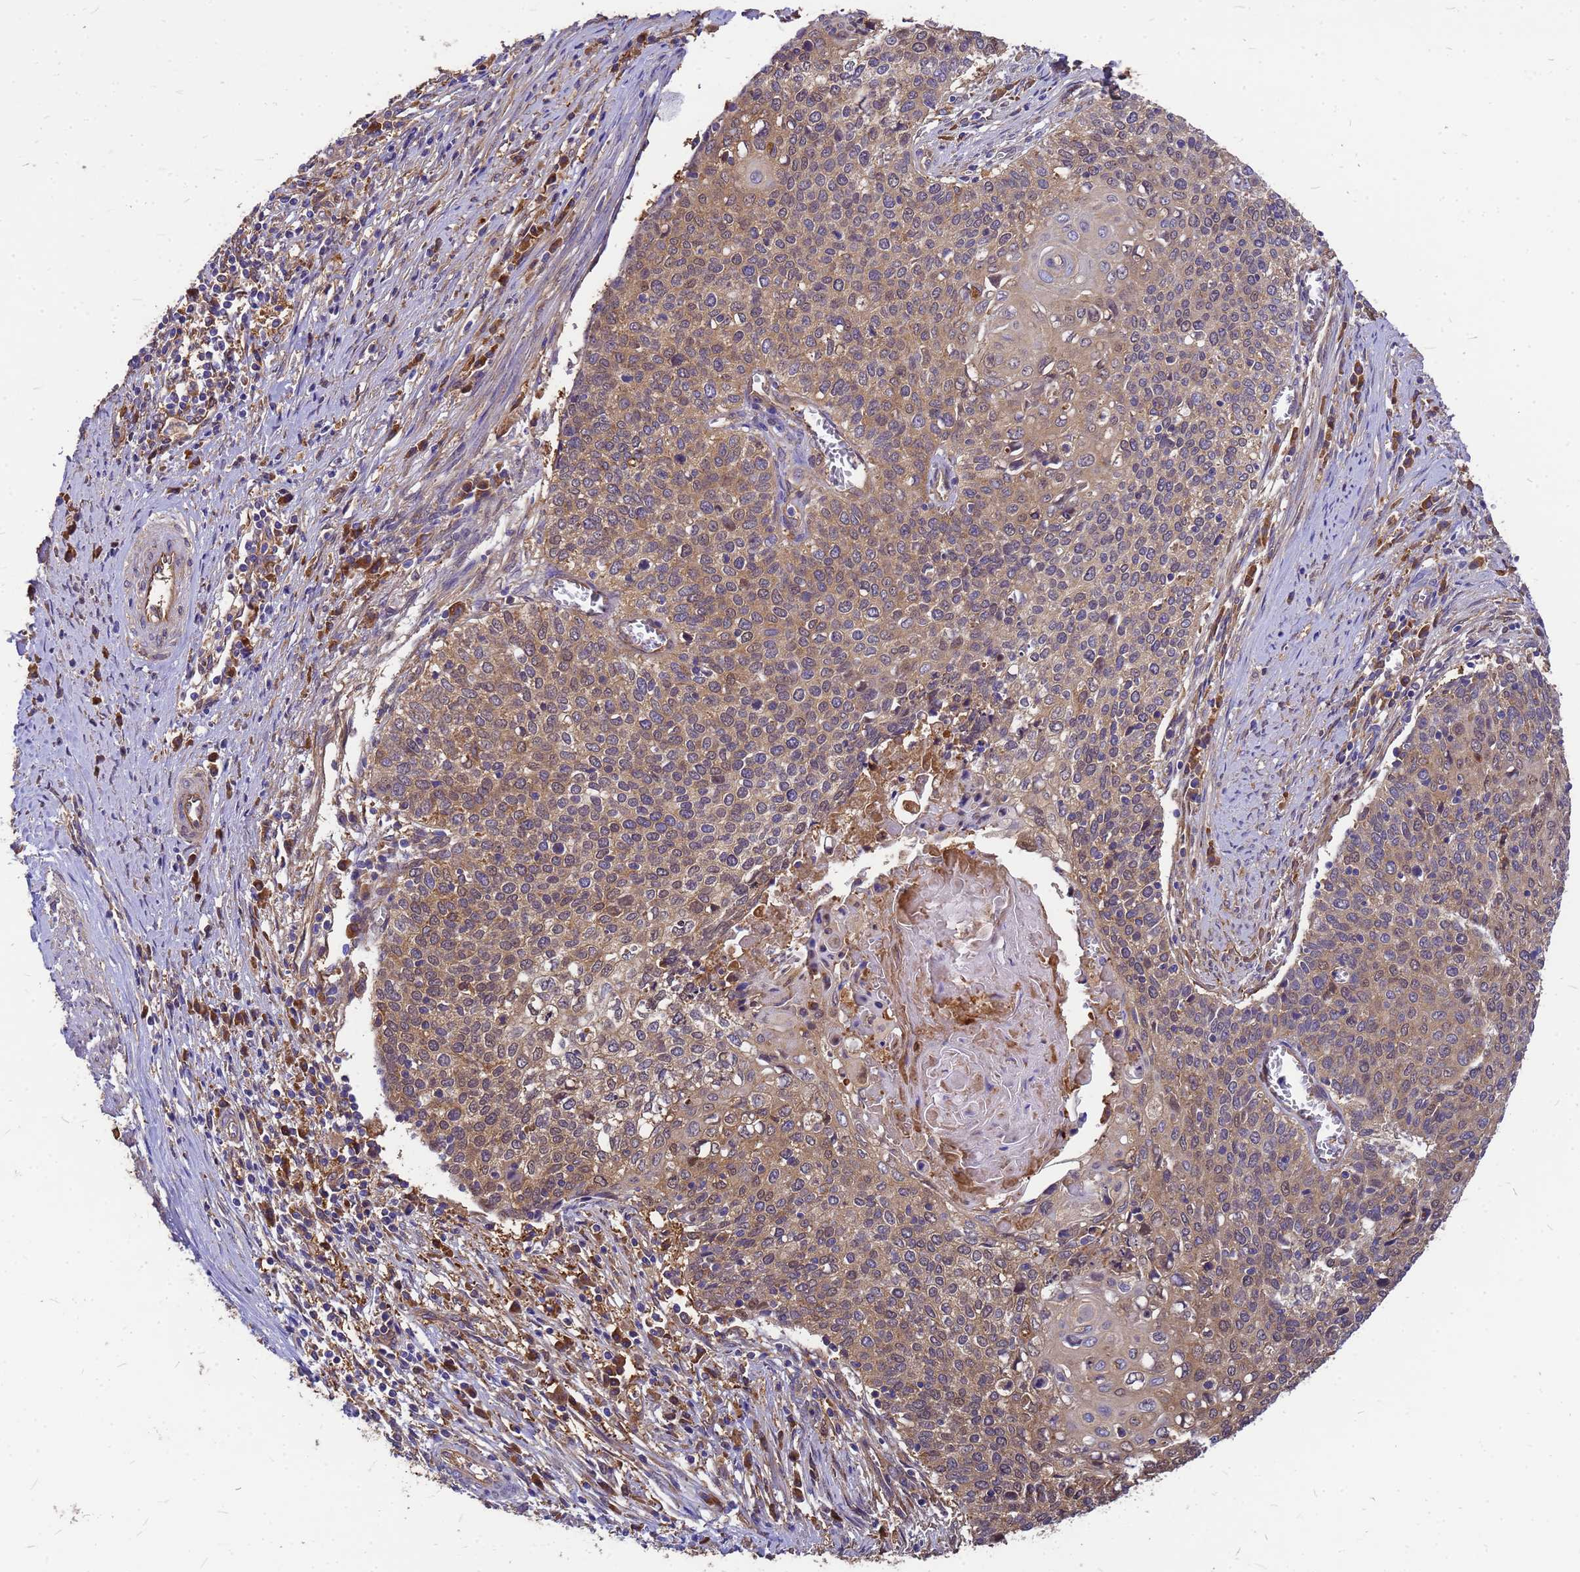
{"staining": {"intensity": "weak", "quantity": ">75%", "location": "cytoplasmic/membranous"}, "tissue": "cervical cancer", "cell_type": "Tumor cells", "image_type": "cancer", "snomed": [{"axis": "morphology", "description": "Squamous cell carcinoma, NOS"}, {"axis": "topography", "description": "Cervix"}], "caption": "A histopathology image of cervical cancer stained for a protein exhibits weak cytoplasmic/membranous brown staining in tumor cells.", "gene": "GID4", "patient": {"sex": "female", "age": 39}}